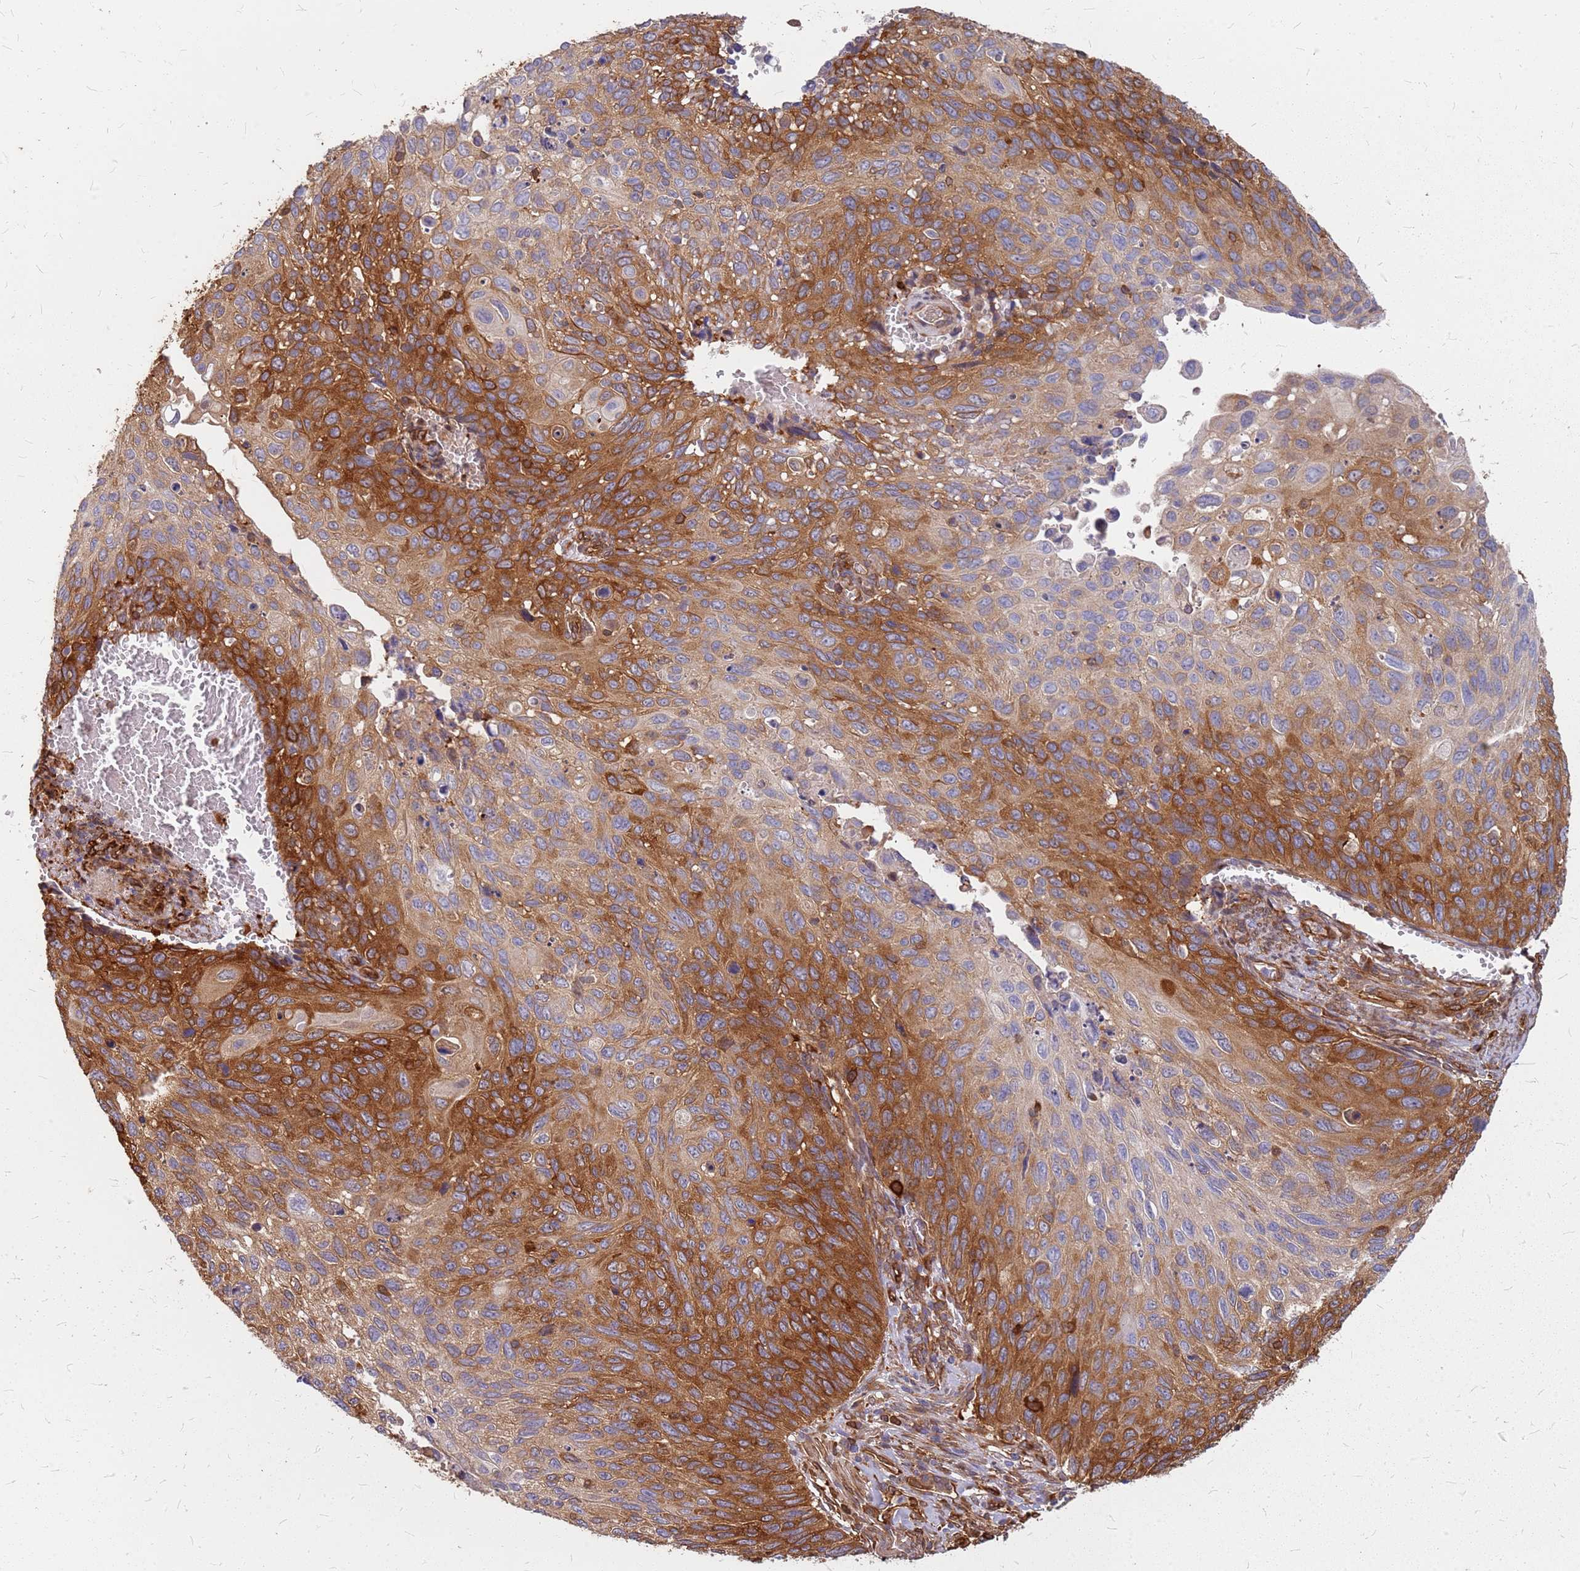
{"staining": {"intensity": "strong", "quantity": "25%-75%", "location": "cytoplasmic/membranous"}, "tissue": "cervical cancer", "cell_type": "Tumor cells", "image_type": "cancer", "snomed": [{"axis": "morphology", "description": "Squamous cell carcinoma, NOS"}, {"axis": "topography", "description": "Cervix"}], "caption": "Tumor cells exhibit high levels of strong cytoplasmic/membranous expression in approximately 25%-75% of cells in squamous cell carcinoma (cervical).", "gene": "HDX", "patient": {"sex": "female", "age": 70}}